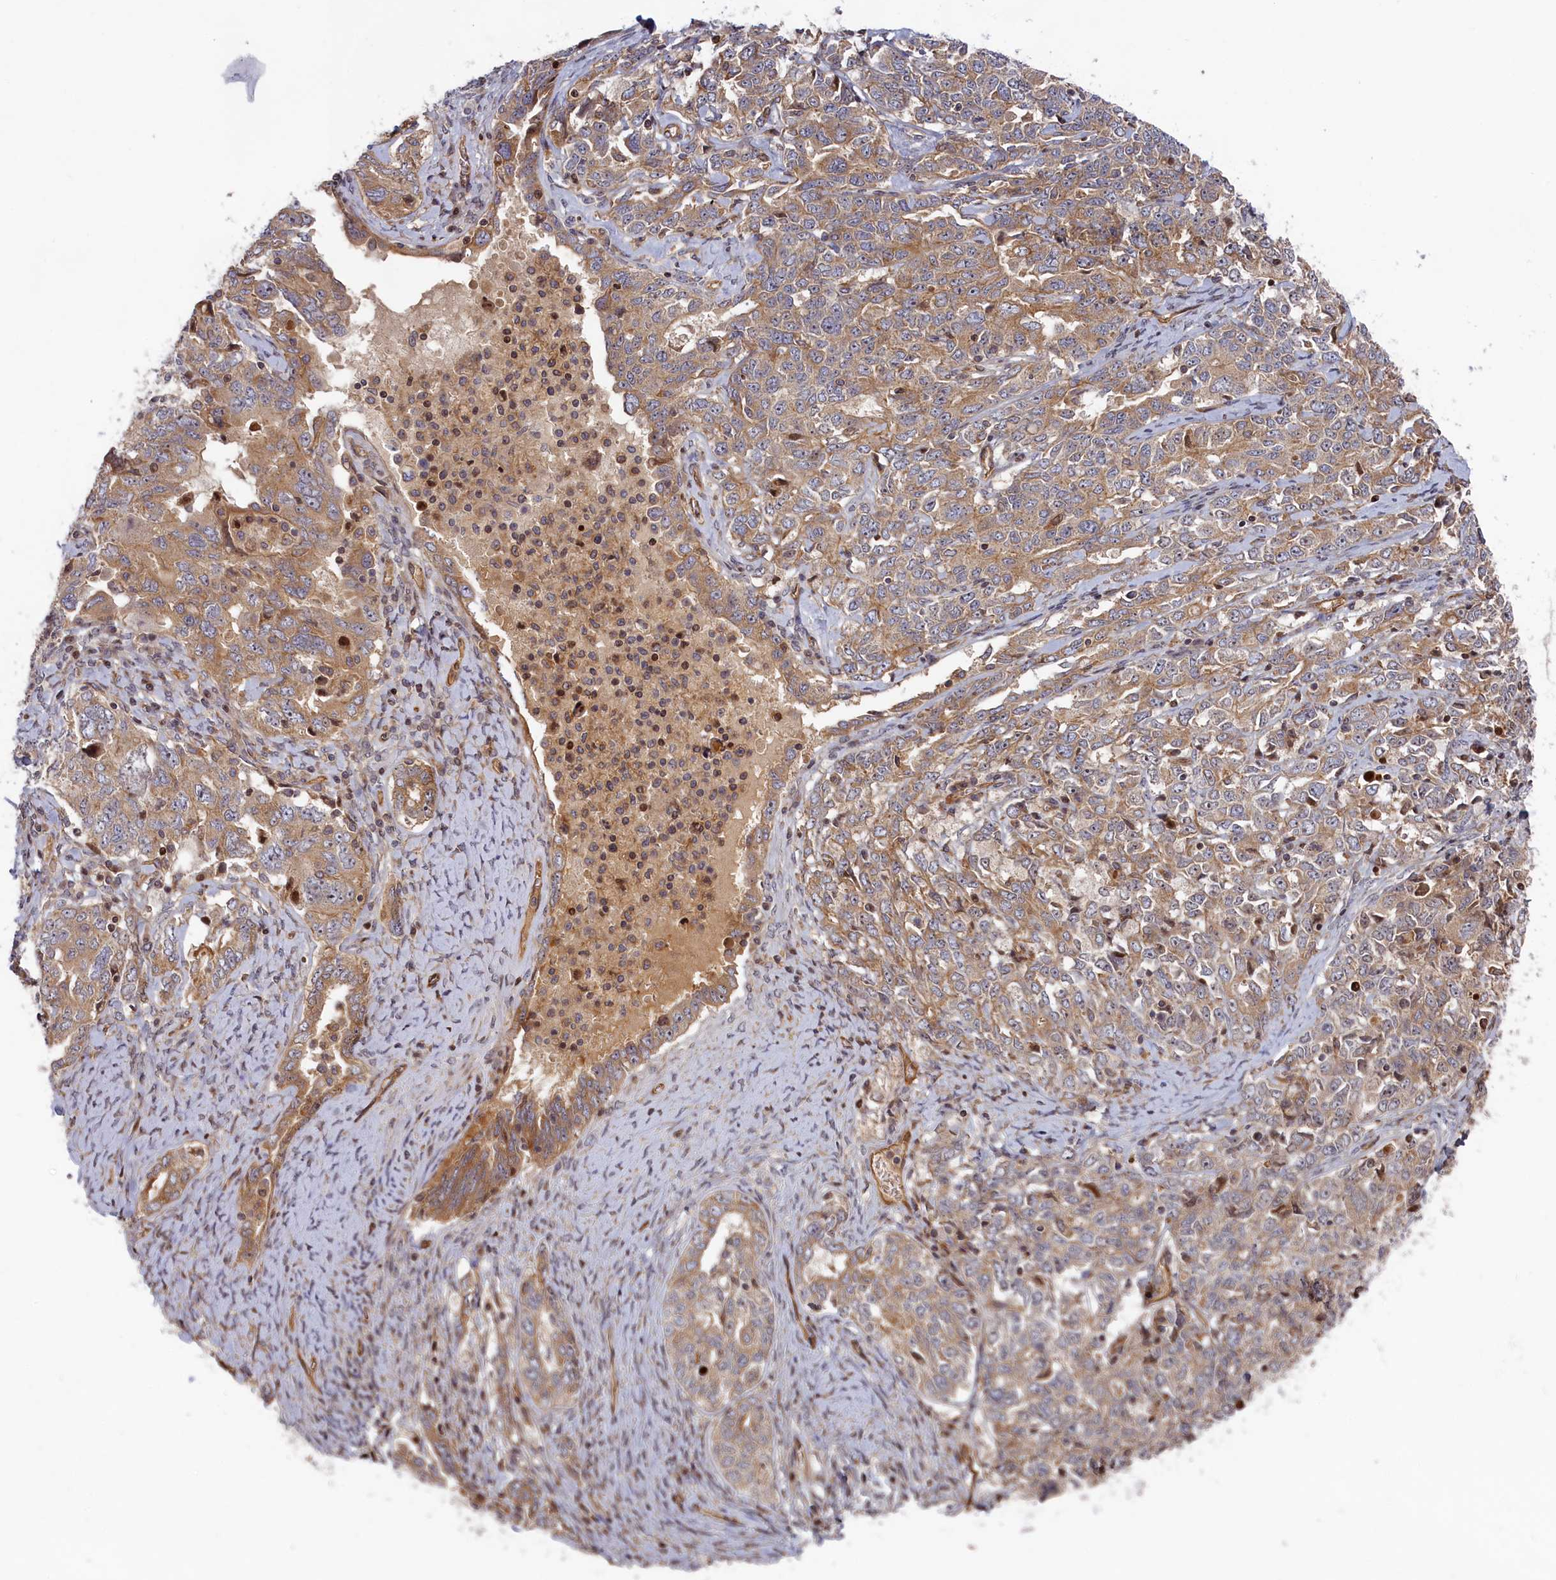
{"staining": {"intensity": "weak", "quantity": ">75%", "location": "cytoplasmic/membranous"}, "tissue": "ovarian cancer", "cell_type": "Tumor cells", "image_type": "cancer", "snomed": [{"axis": "morphology", "description": "Carcinoma, endometroid"}, {"axis": "topography", "description": "Ovary"}], "caption": "Immunohistochemical staining of human endometroid carcinoma (ovarian) shows low levels of weak cytoplasmic/membranous protein positivity in approximately >75% of tumor cells.", "gene": "CEP44", "patient": {"sex": "female", "age": 62}}